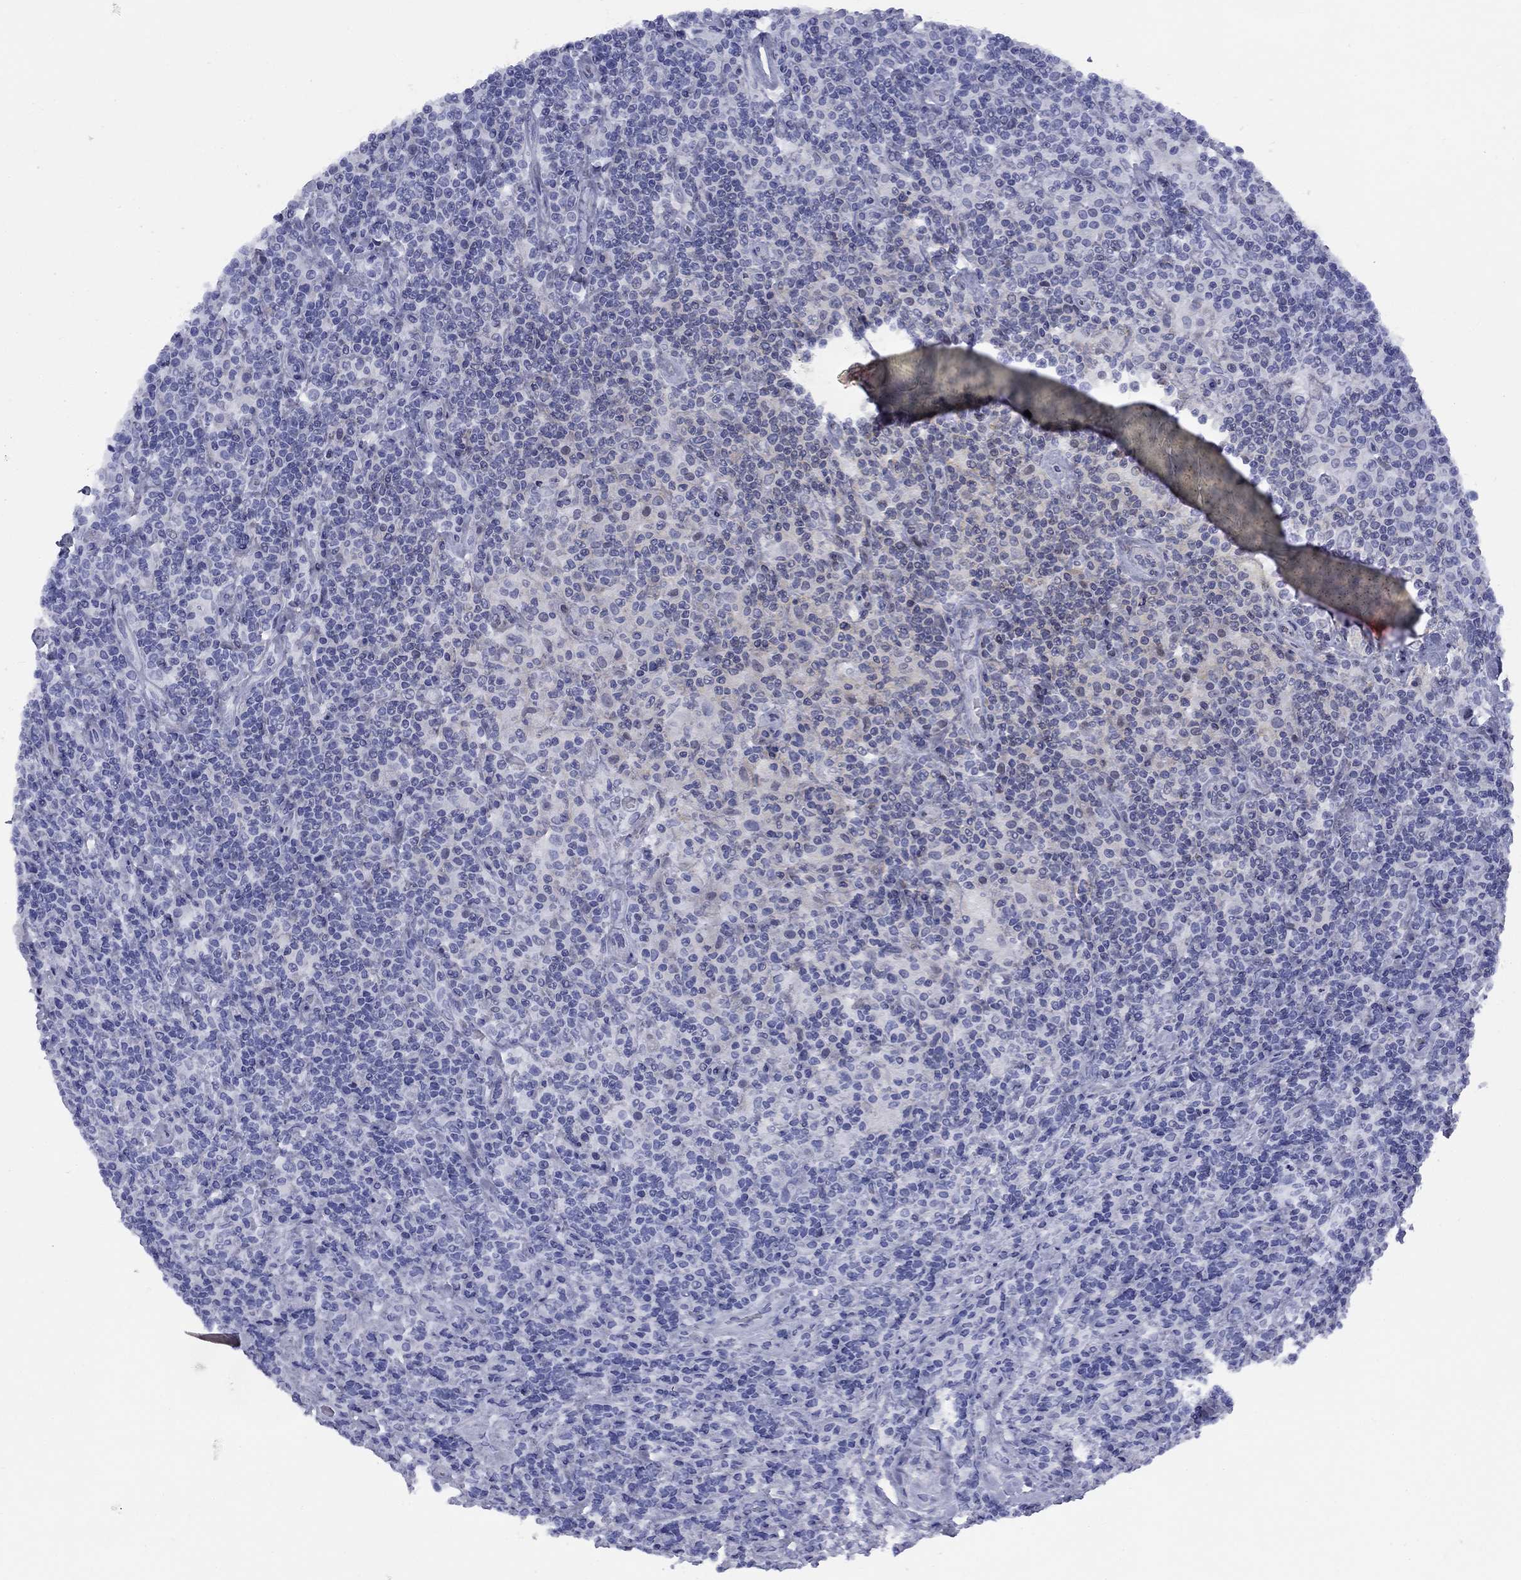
{"staining": {"intensity": "negative", "quantity": "none", "location": "none"}, "tissue": "lymphoma", "cell_type": "Tumor cells", "image_type": "cancer", "snomed": [{"axis": "morphology", "description": "Hodgkin's disease, NOS"}, {"axis": "topography", "description": "Lymph node"}], "caption": "IHC micrograph of neoplastic tissue: human lymphoma stained with DAB displays no significant protein expression in tumor cells.", "gene": "TIGD4", "patient": {"sex": "male", "age": 70}}